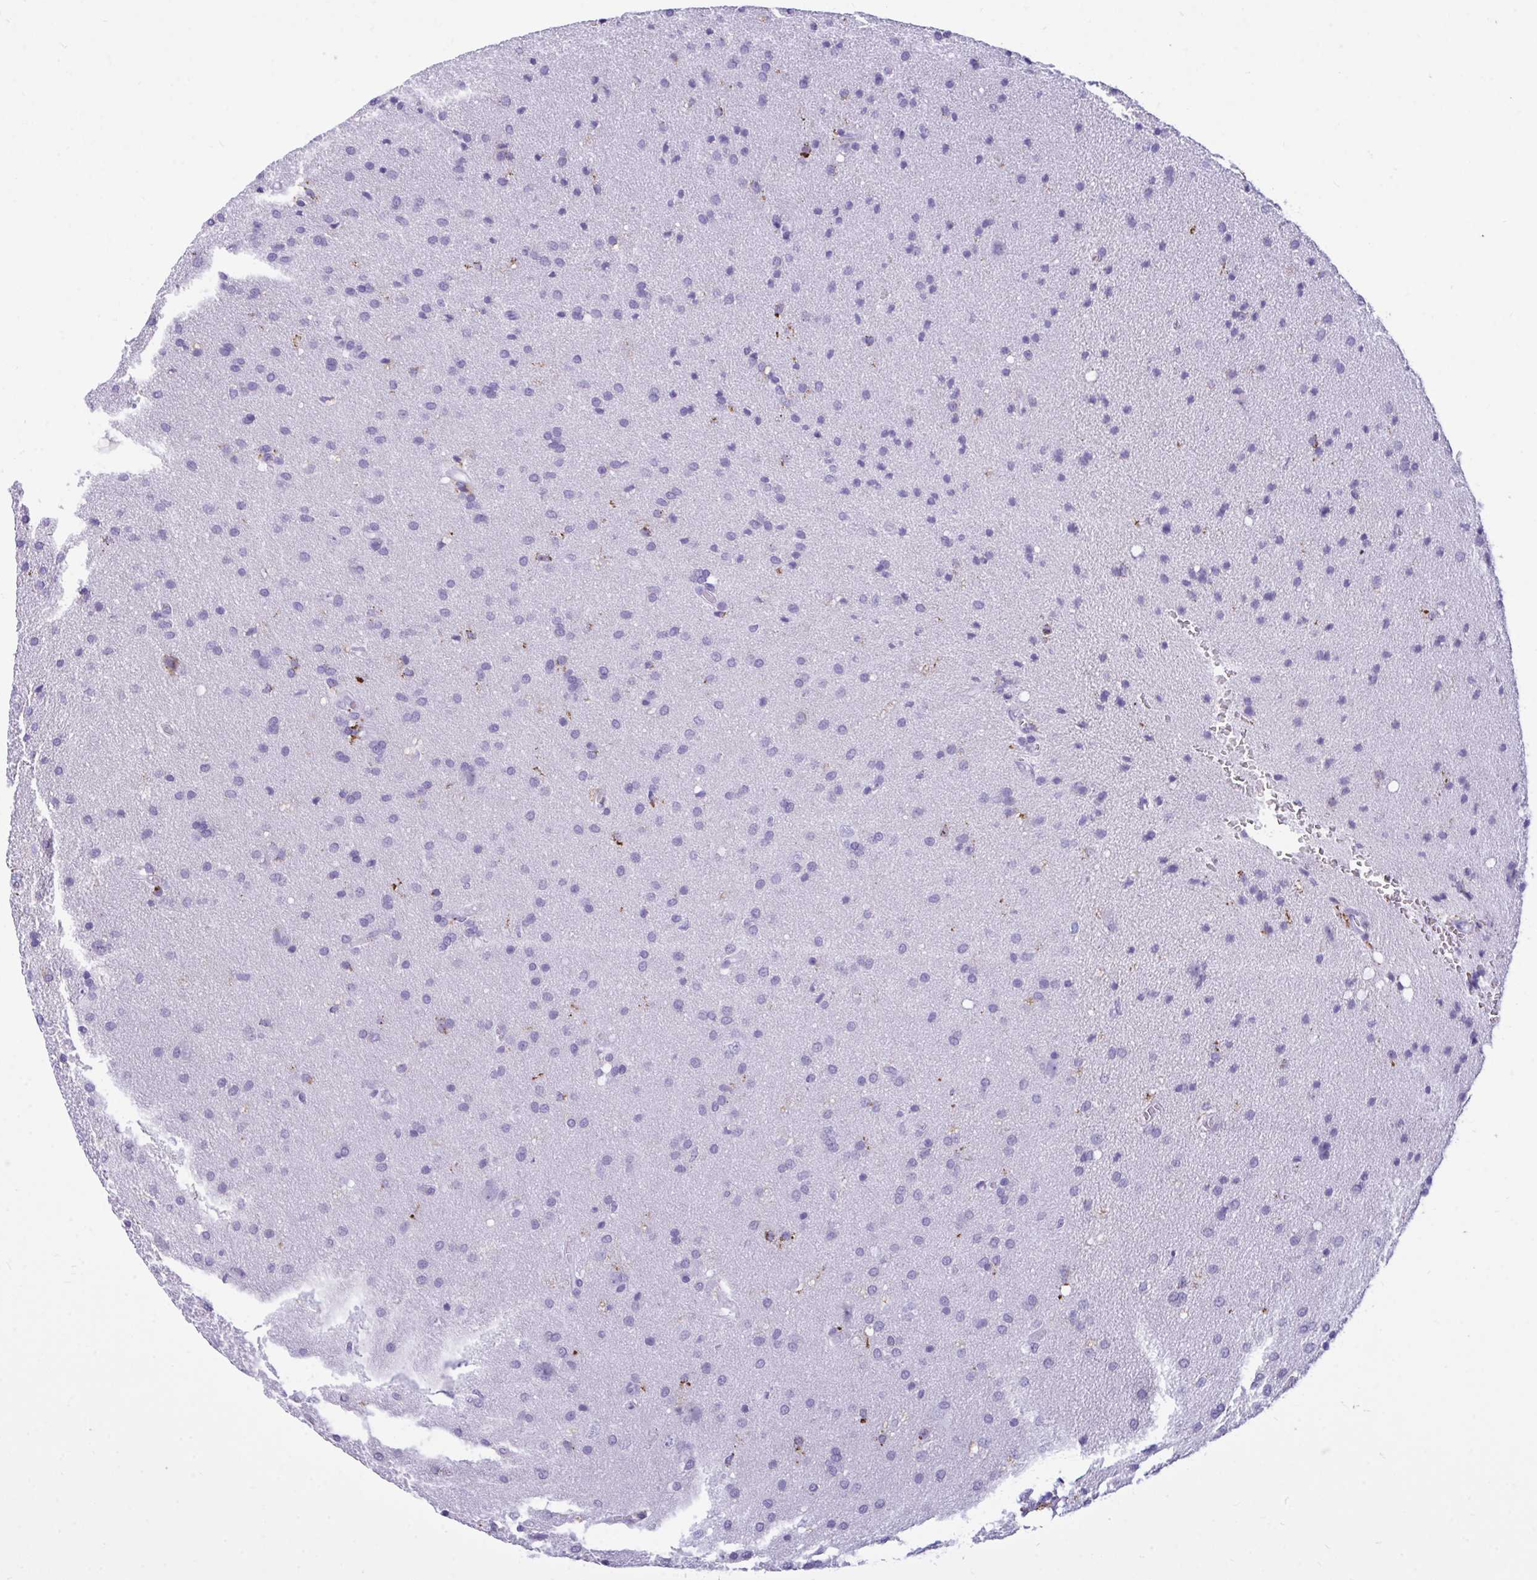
{"staining": {"intensity": "negative", "quantity": "none", "location": "none"}, "tissue": "glioma", "cell_type": "Tumor cells", "image_type": "cancer", "snomed": [{"axis": "morphology", "description": "Glioma, malignant, Low grade"}, {"axis": "topography", "description": "Brain"}], "caption": "Tumor cells are negative for protein expression in human malignant low-grade glioma. Nuclei are stained in blue.", "gene": "CPVL", "patient": {"sex": "female", "age": 54}}